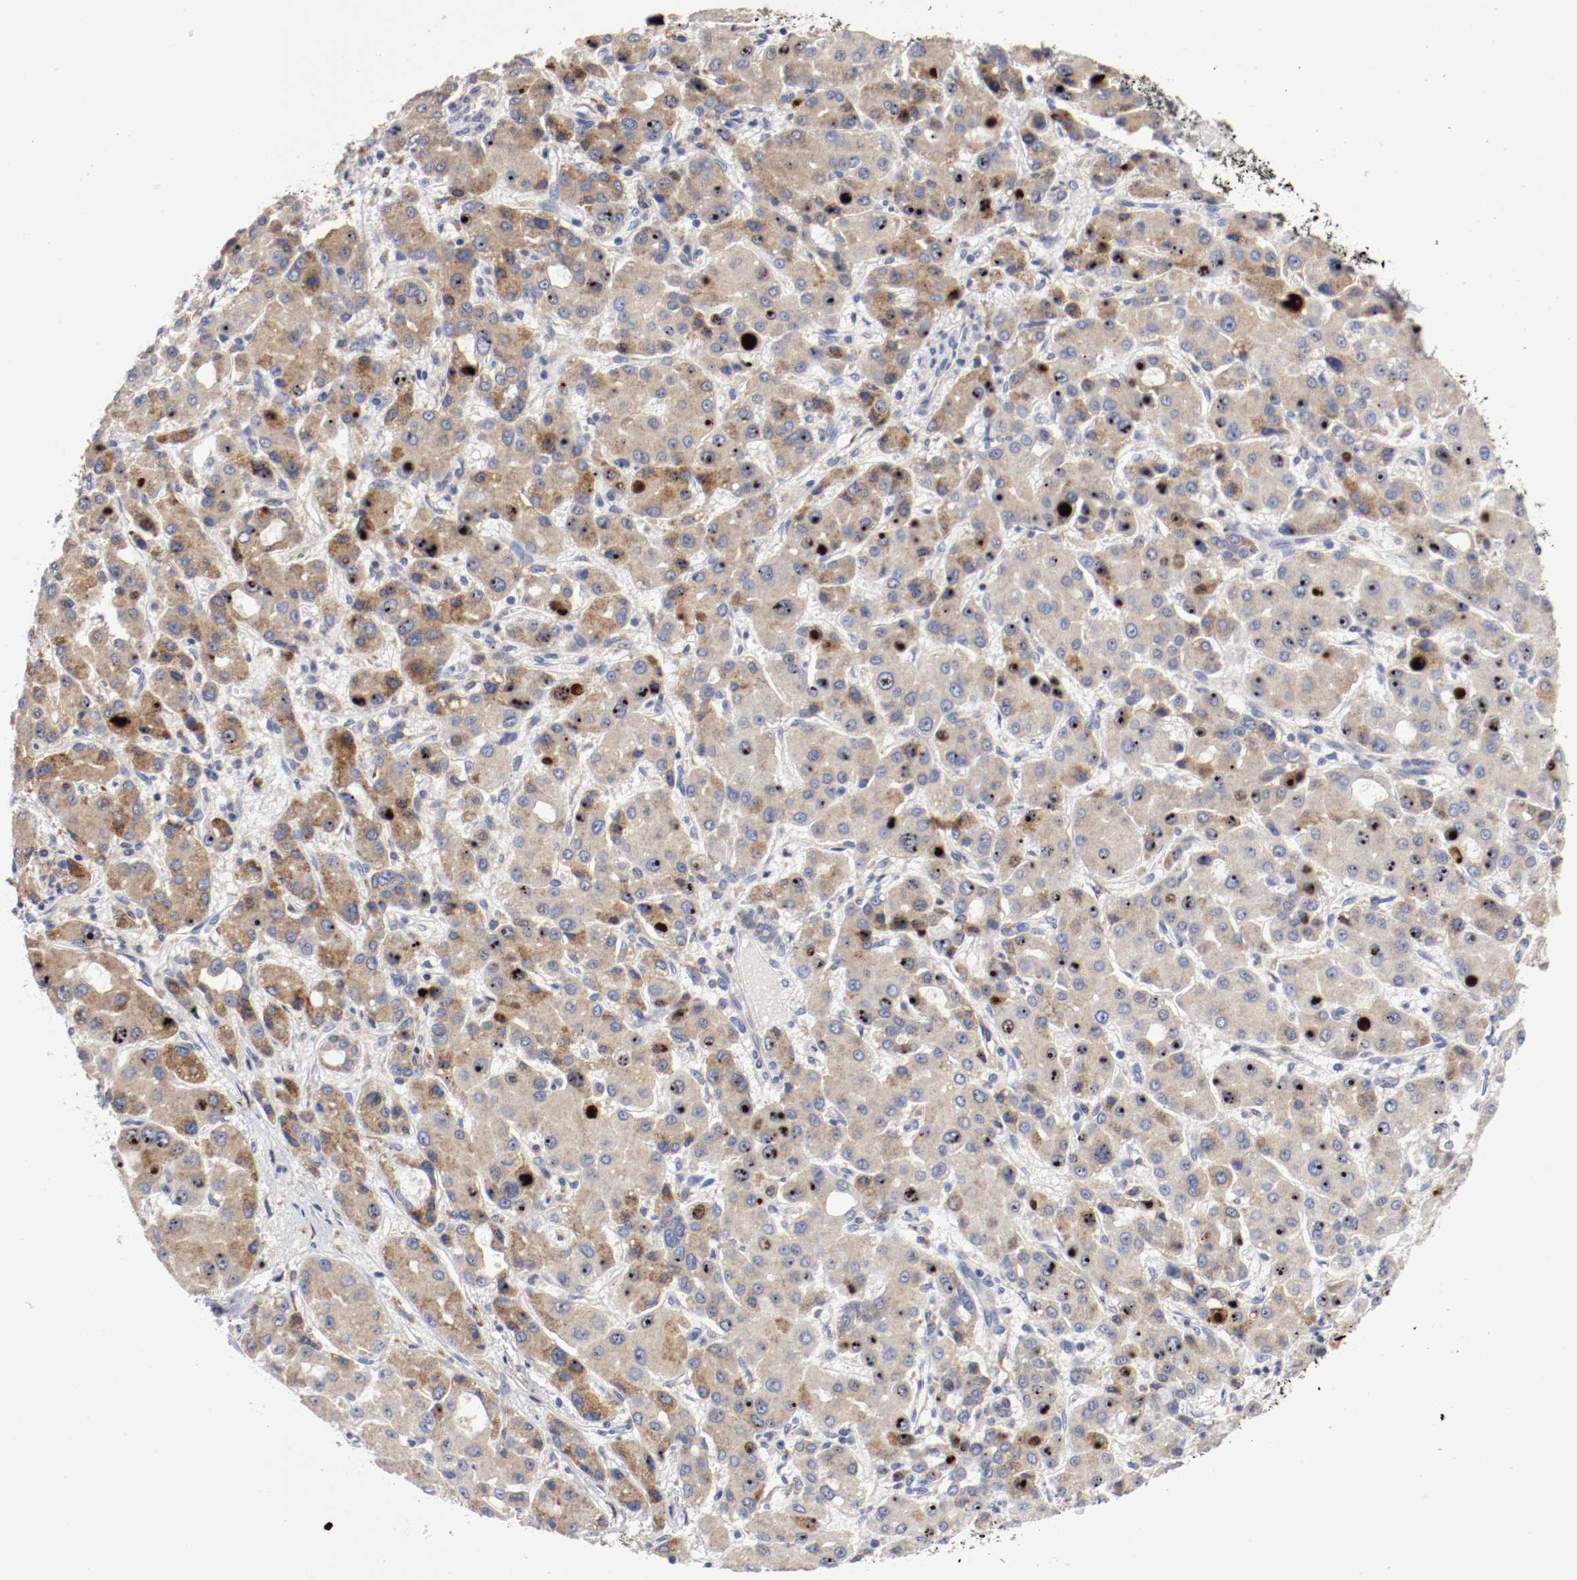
{"staining": {"intensity": "moderate", "quantity": "25%-75%", "location": "cytoplasmic/membranous"}, "tissue": "liver cancer", "cell_type": "Tumor cells", "image_type": "cancer", "snomed": [{"axis": "morphology", "description": "Carcinoma, Hepatocellular, NOS"}, {"axis": "topography", "description": "Liver"}], "caption": "DAB immunohistochemical staining of hepatocellular carcinoma (liver) shows moderate cytoplasmic/membranous protein expression in approximately 25%-75% of tumor cells.", "gene": "TRAF2", "patient": {"sex": "male", "age": 55}}